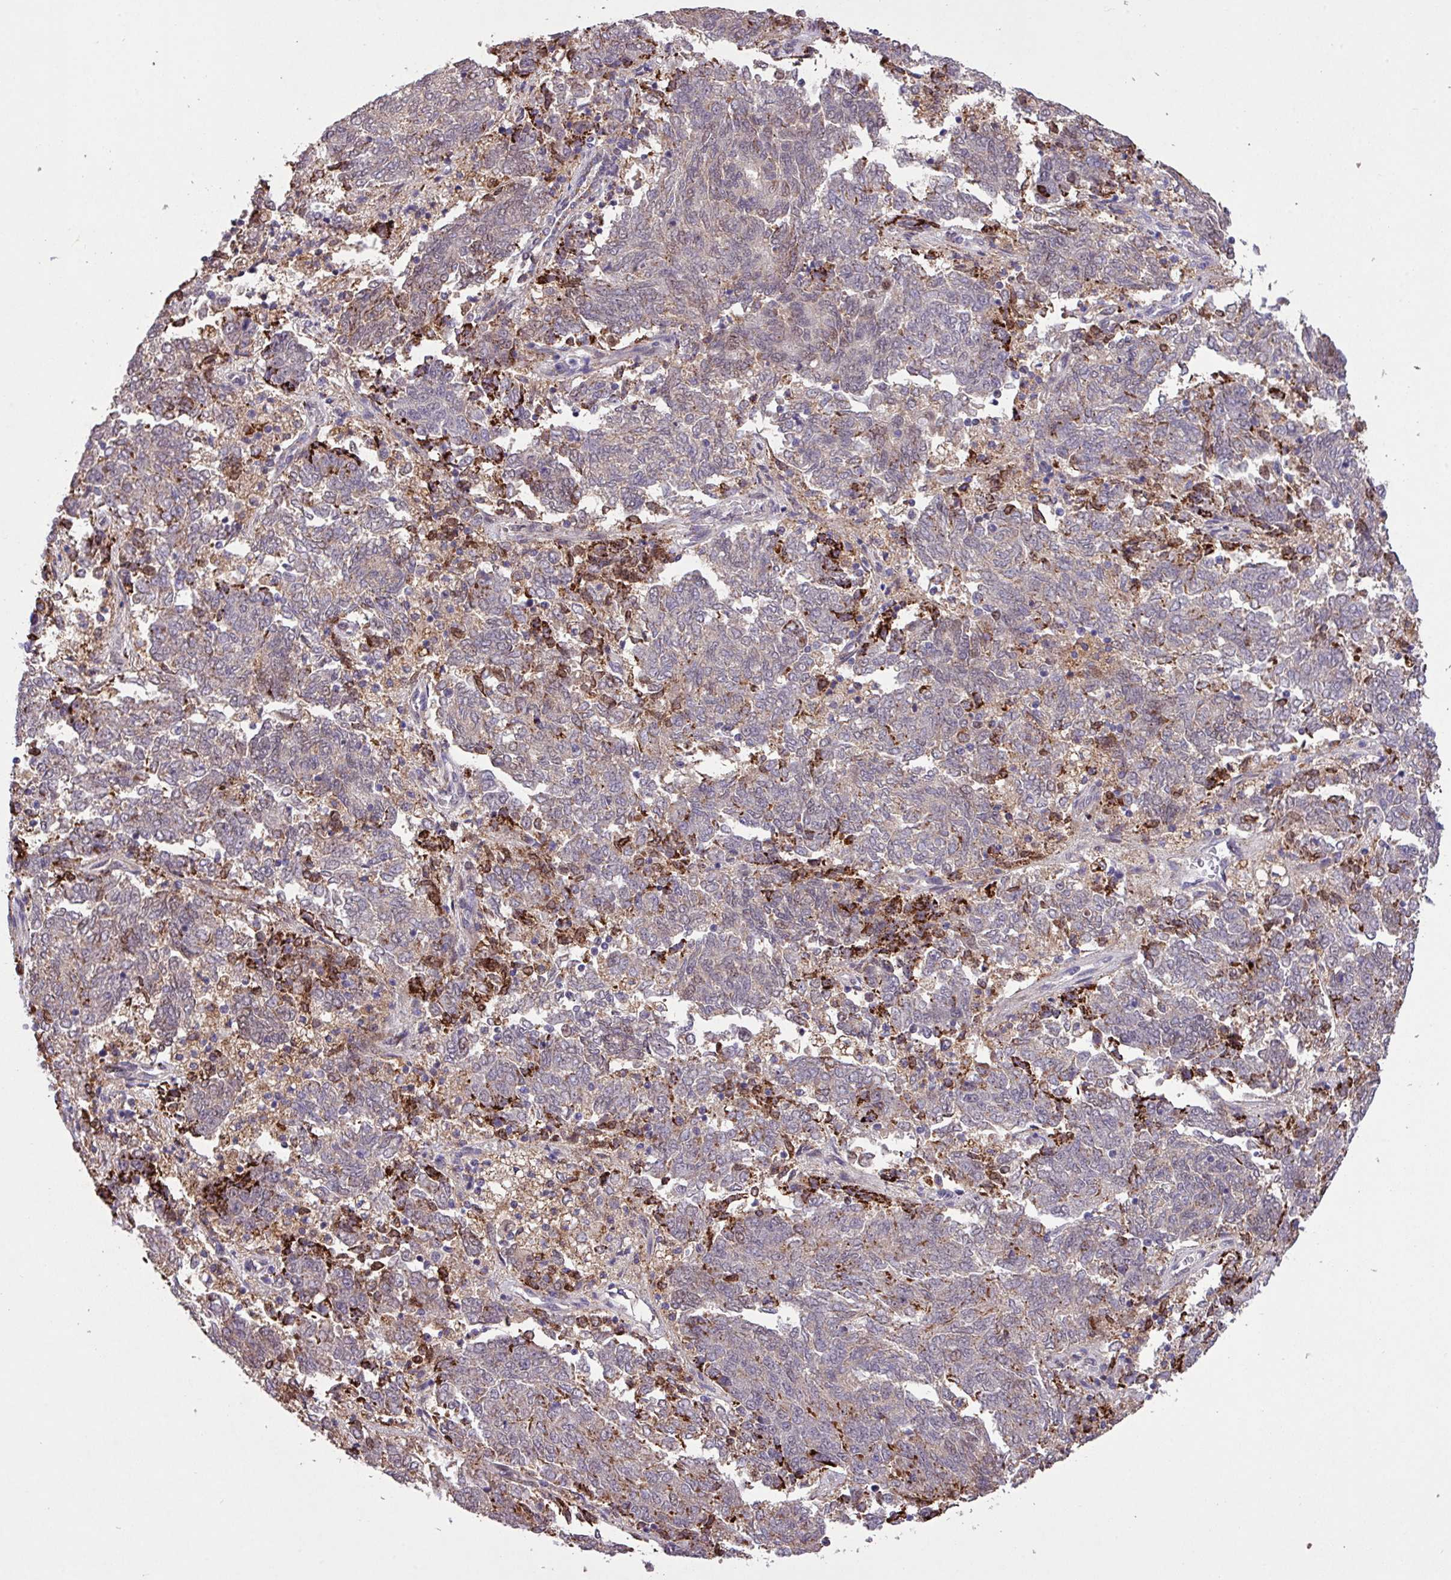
{"staining": {"intensity": "moderate", "quantity": "<25%", "location": "cytoplasmic/membranous"}, "tissue": "endometrial cancer", "cell_type": "Tumor cells", "image_type": "cancer", "snomed": [{"axis": "morphology", "description": "Adenocarcinoma, NOS"}, {"axis": "topography", "description": "Endometrium"}], "caption": "Tumor cells exhibit low levels of moderate cytoplasmic/membranous expression in about <25% of cells in adenocarcinoma (endometrial).", "gene": "RPP25L", "patient": {"sex": "female", "age": 80}}